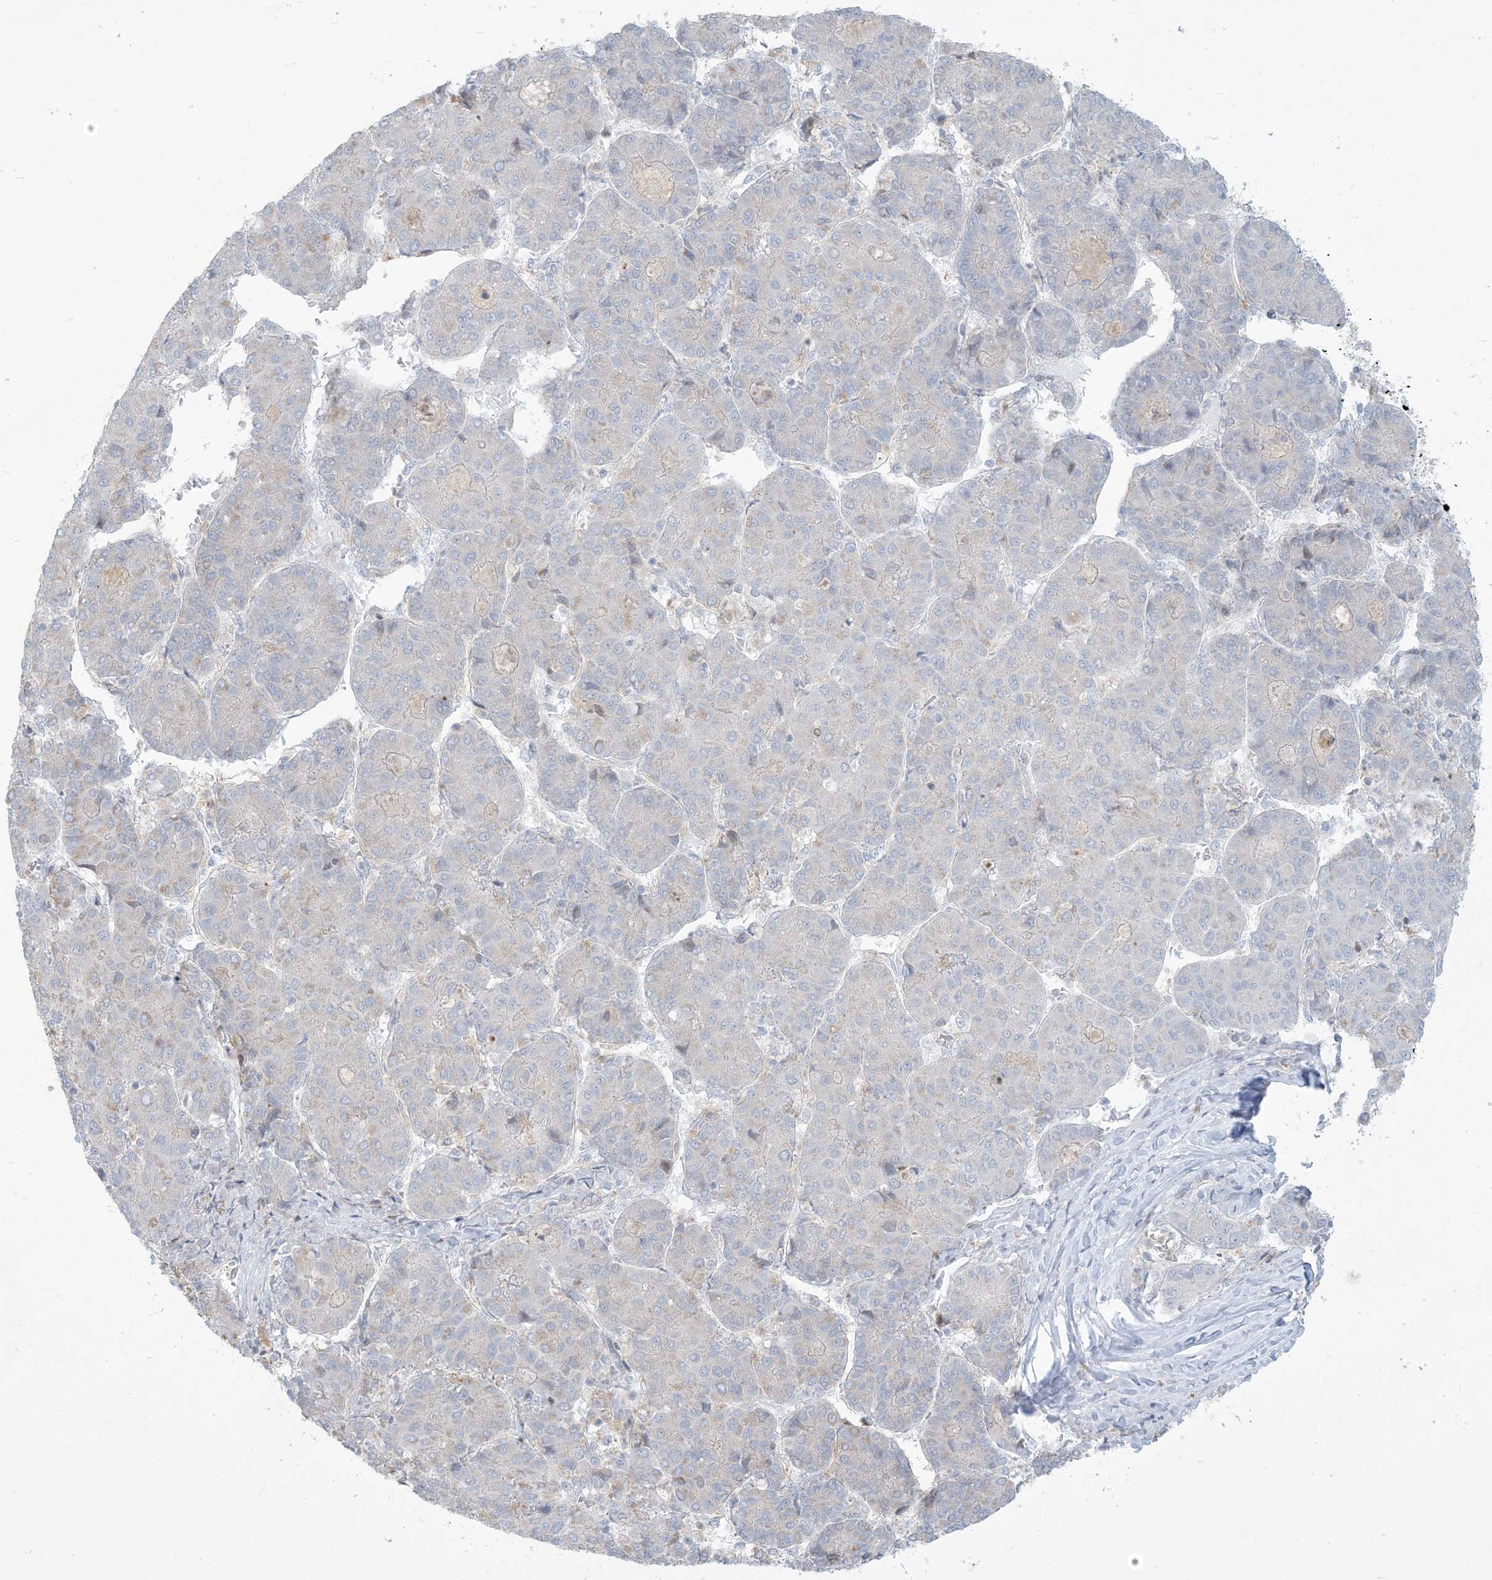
{"staining": {"intensity": "negative", "quantity": "none", "location": "none"}, "tissue": "liver cancer", "cell_type": "Tumor cells", "image_type": "cancer", "snomed": [{"axis": "morphology", "description": "Carcinoma, Hepatocellular, NOS"}, {"axis": "topography", "description": "Liver"}], "caption": "IHC micrograph of neoplastic tissue: hepatocellular carcinoma (liver) stained with DAB (3,3'-diaminobenzidine) demonstrates no significant protein staining in tumor cells.", "gene": "AFTPH", "patient": {"sex": "male", "age": 65}}